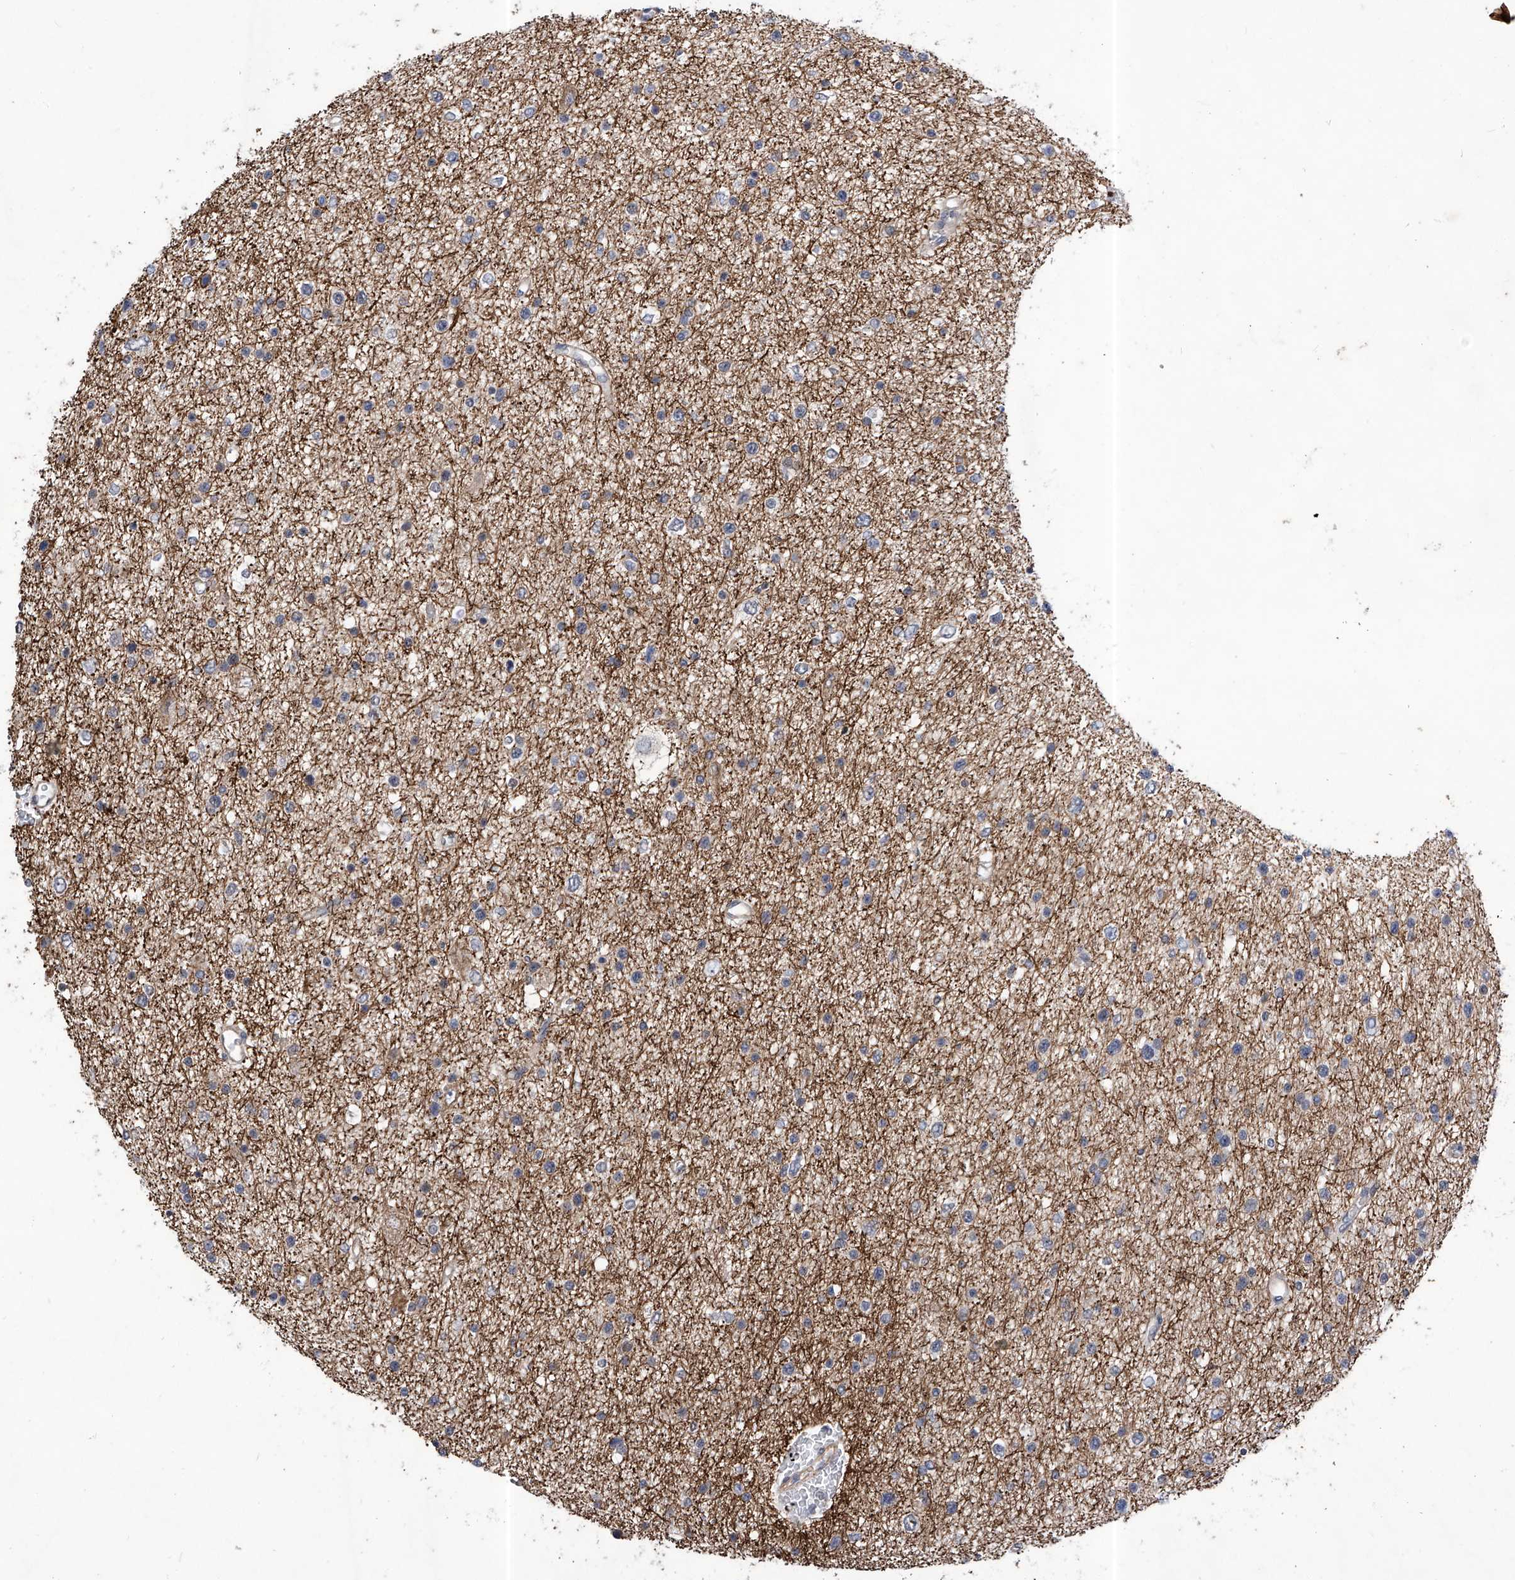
{"staining": {"intensity": "negative", "quantity": "none", "location": "none"}, "tissue": "glioma", "cell_type": "Tumor cells", "image_type": "cancer", "snomed": [{"axis": "morphology", "description": "Glioma, malignant, Low grade"}, {"axis": "topography", "description": "Brain"}], "caption": "Immunohistochemistry (IHC) of low-grade glioma (malignant) shows no staining in tumor cells.", "gene": "KIFC2", "patient": {"sex": "female", "age": 37}}